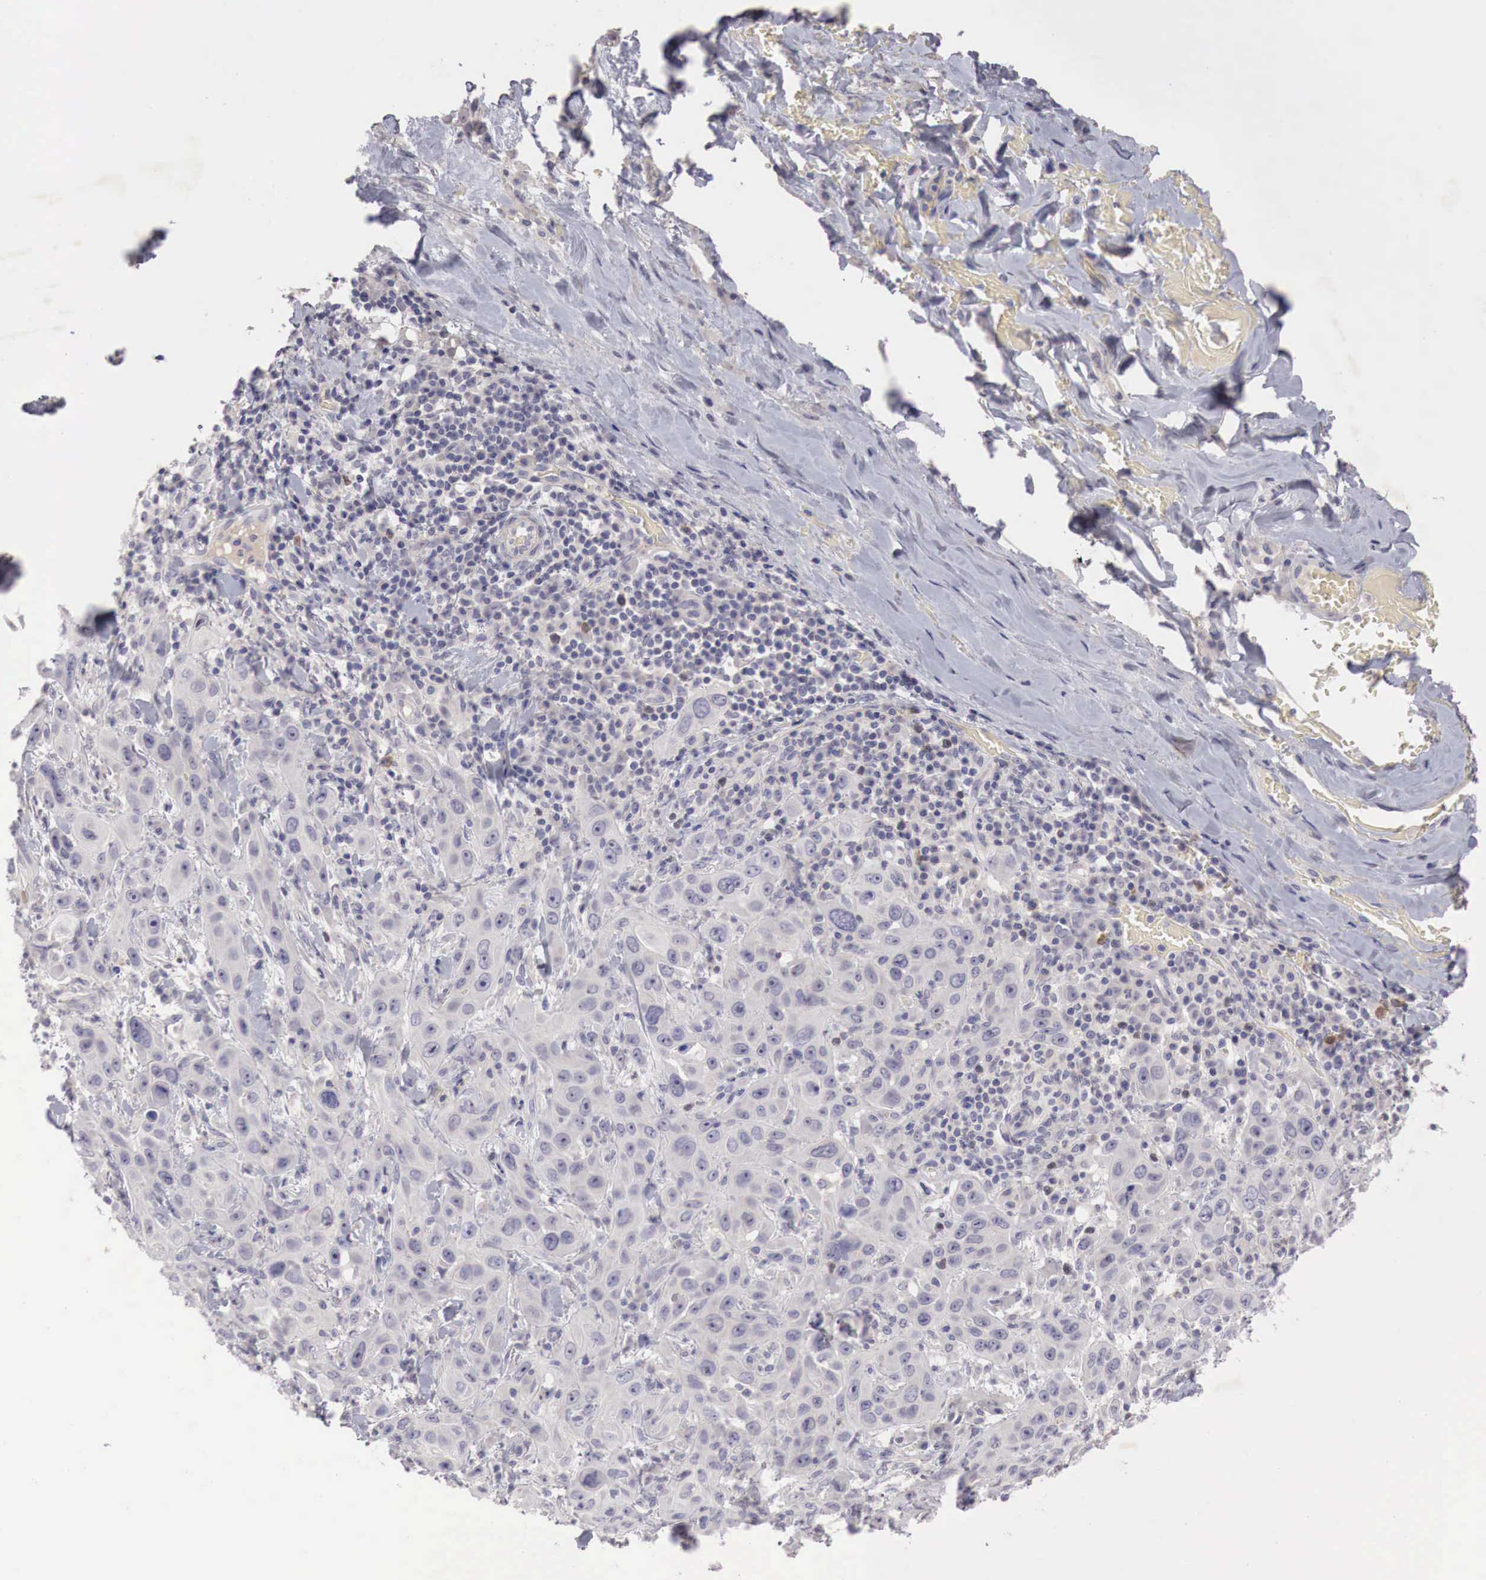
{"staining": {"intensity": "negative", "quantity": "none", "location": "none"}, "tissue": "skin cancer", "cell_type": "Tumor cells", "image_type": "cancer", "snomed": [{"axis": "morphology", "description": "Squamous cell carcinoma, NOS"}, {"axis": "topography", "description": "Skin"}], "caption": "A micrograph of skin squamous cell carcinoma stained for a protein displays no brown staining in tumor cells.", "gene": "GATA1", "patient": {"sex": "male", "age": 84}}